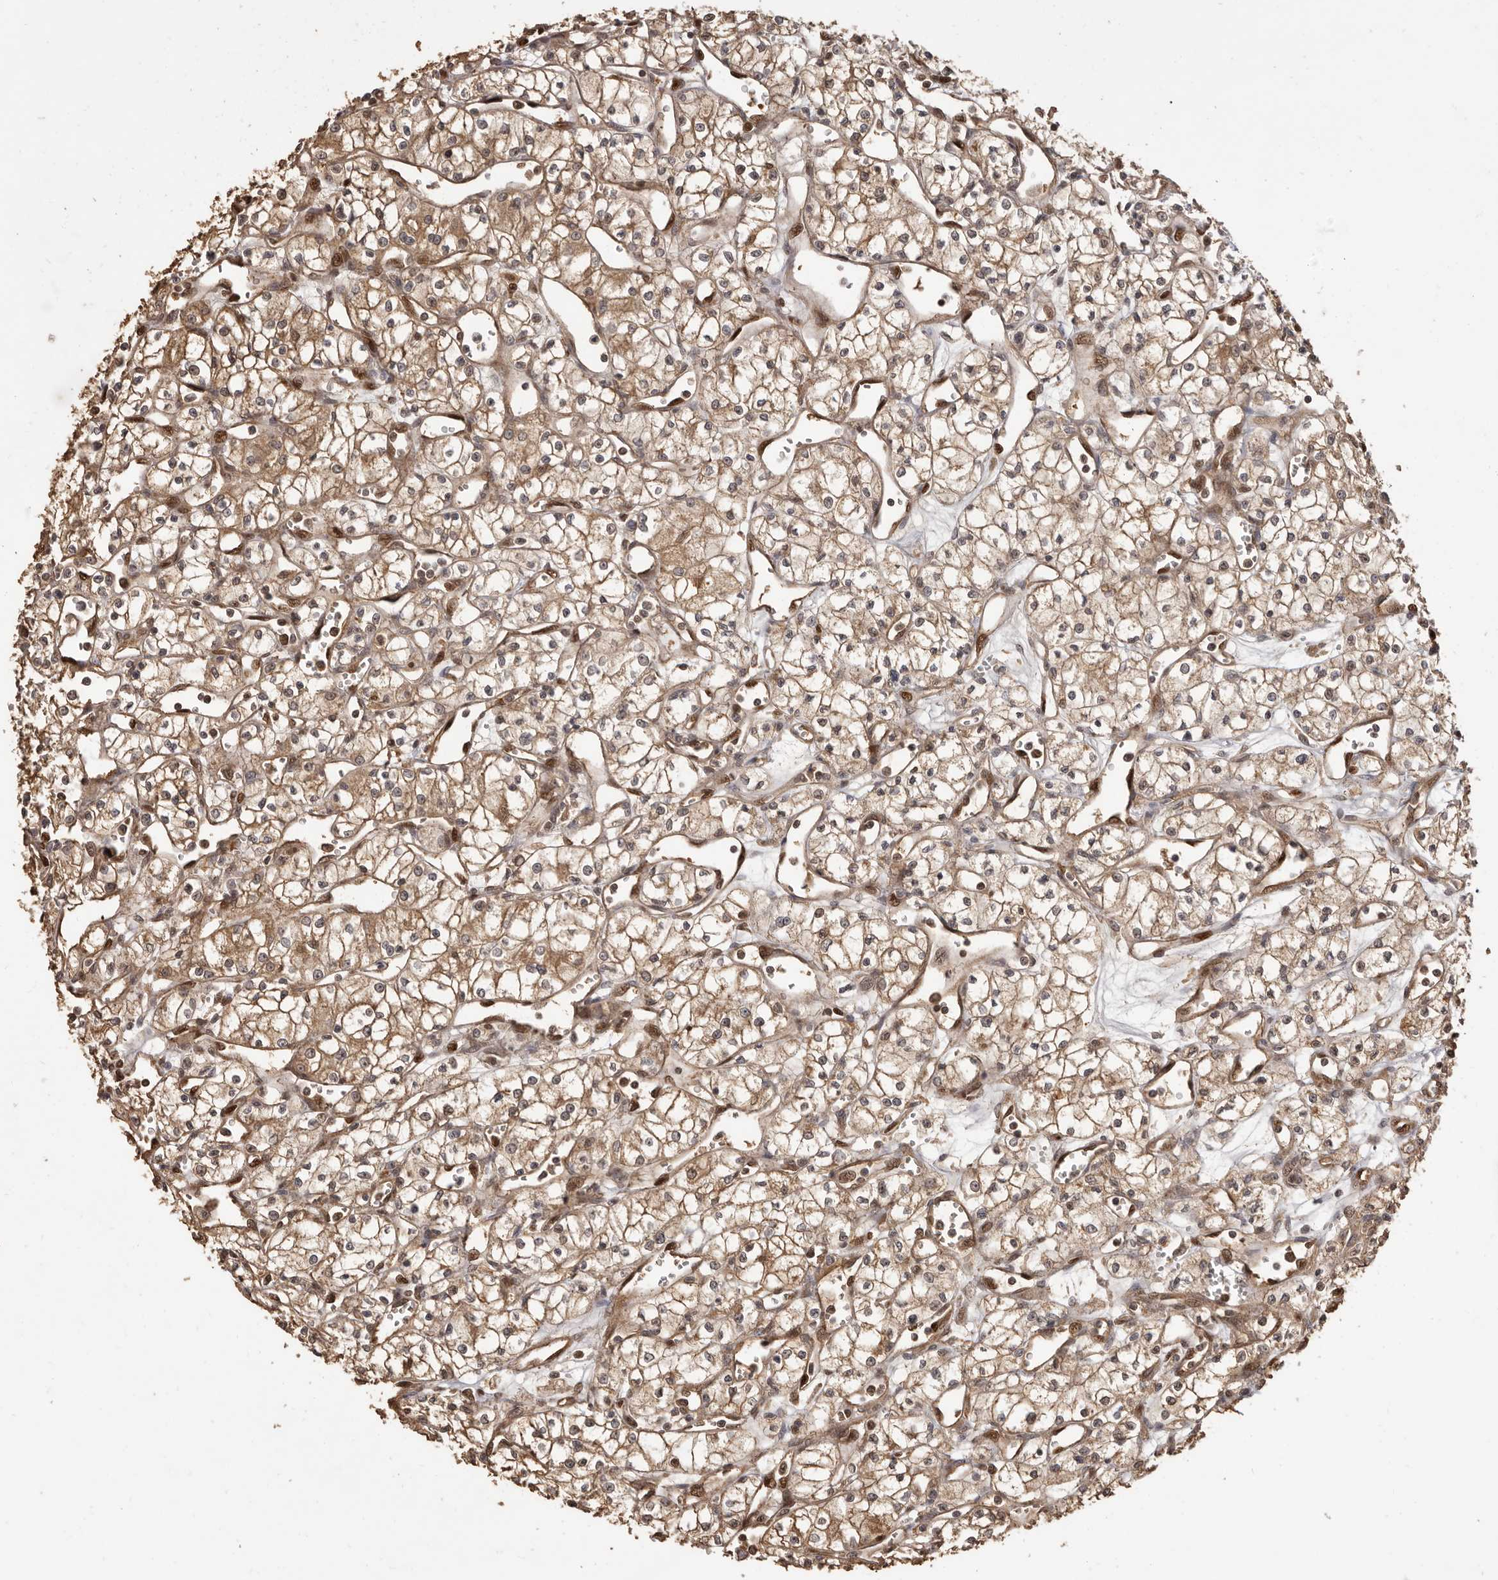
{"staining": {"intensity": "moderate", "quantity": ">75%", "location": "cytoplasmic/membranous"}, "tissue": "renal cancer", "cell_type": "Tumor cells", "image_type": "cancer", "snomed": [{"axis": "morphology", "description": "Adenocarcinoma, NOS"}, {"axis": "topography", "description": "Kidney"}], "caption": "Protein expression by immunohistochemistry (IHC) exhibits moderate cytoplasmic/membranous expression in approximately >75% of tumor cells in renal cancer. (Stains: DAB (3,3'-diaminobenzidine) in brown, nuclei in blue, Microscopy: brightfield microscopy at high magnification).", "gene": "UBR2", "patient": {"sex": "male", "age": 59}}